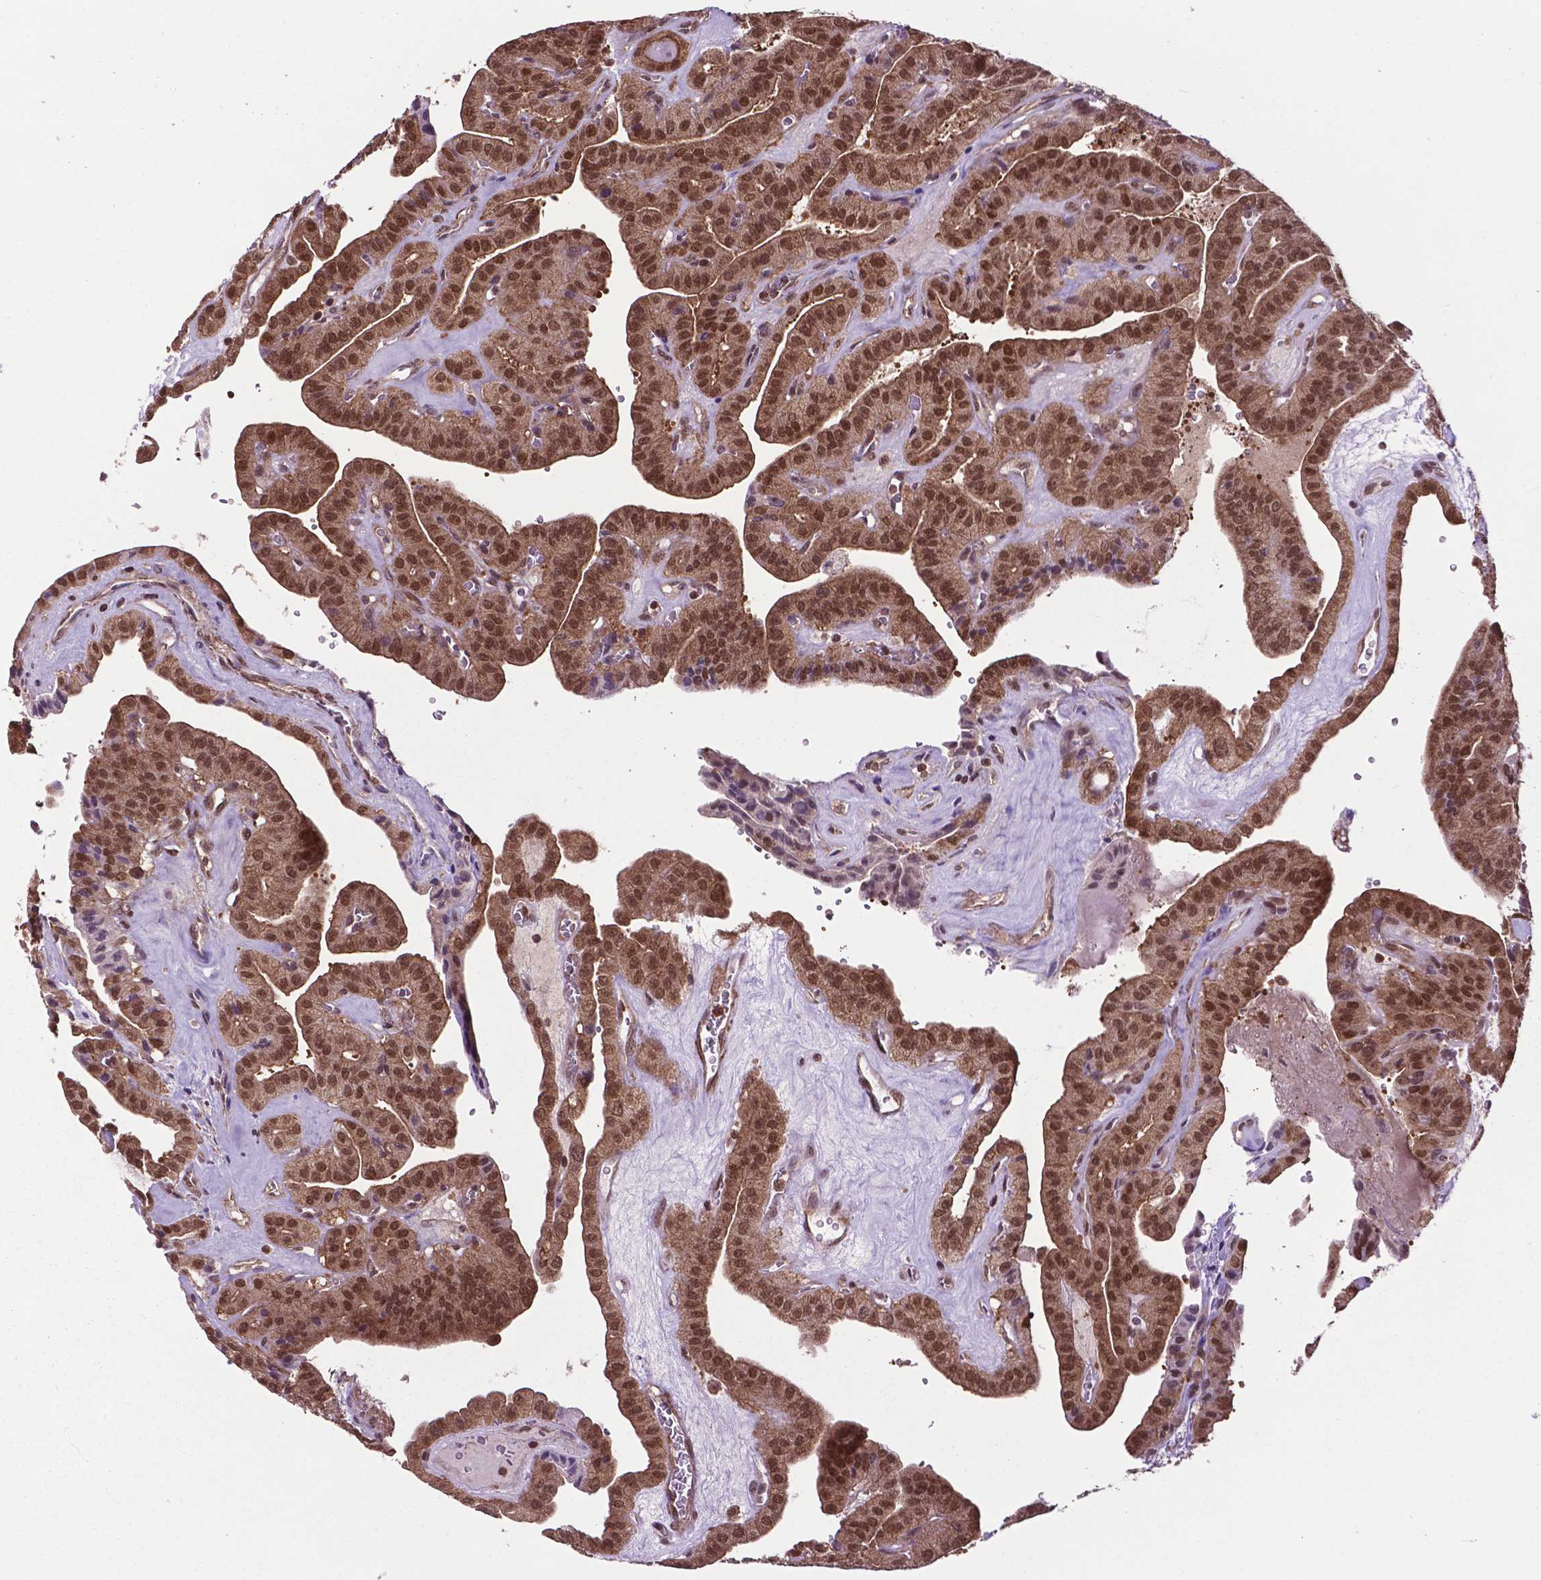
{"staining": {"intensity": "moderate", "quantity": ">75%", "location": "cytoplasmic/membranous,nuclear"}, "tissue": "thyroid cancer", "cell_type": "Tumor cells", "image_type": "cancer", "snomed": [{"axis": "morphology", "description": "Papillary adenocarcinoma, NOS"}, {"axis": "topography", "description": "Thyroid gland"}], "caption": "Immunohistochemistry (IHC) (DAB (3,3'-diaminobenzidine)) staining of human papillary adenocarcinoma (thyroid) displays moderate cytoplasmic/membranous and nuclear protein expression in about >75% of tumor cells.", "gene": "OTUB1", "patient": {"sex": "male", "age": 52}}